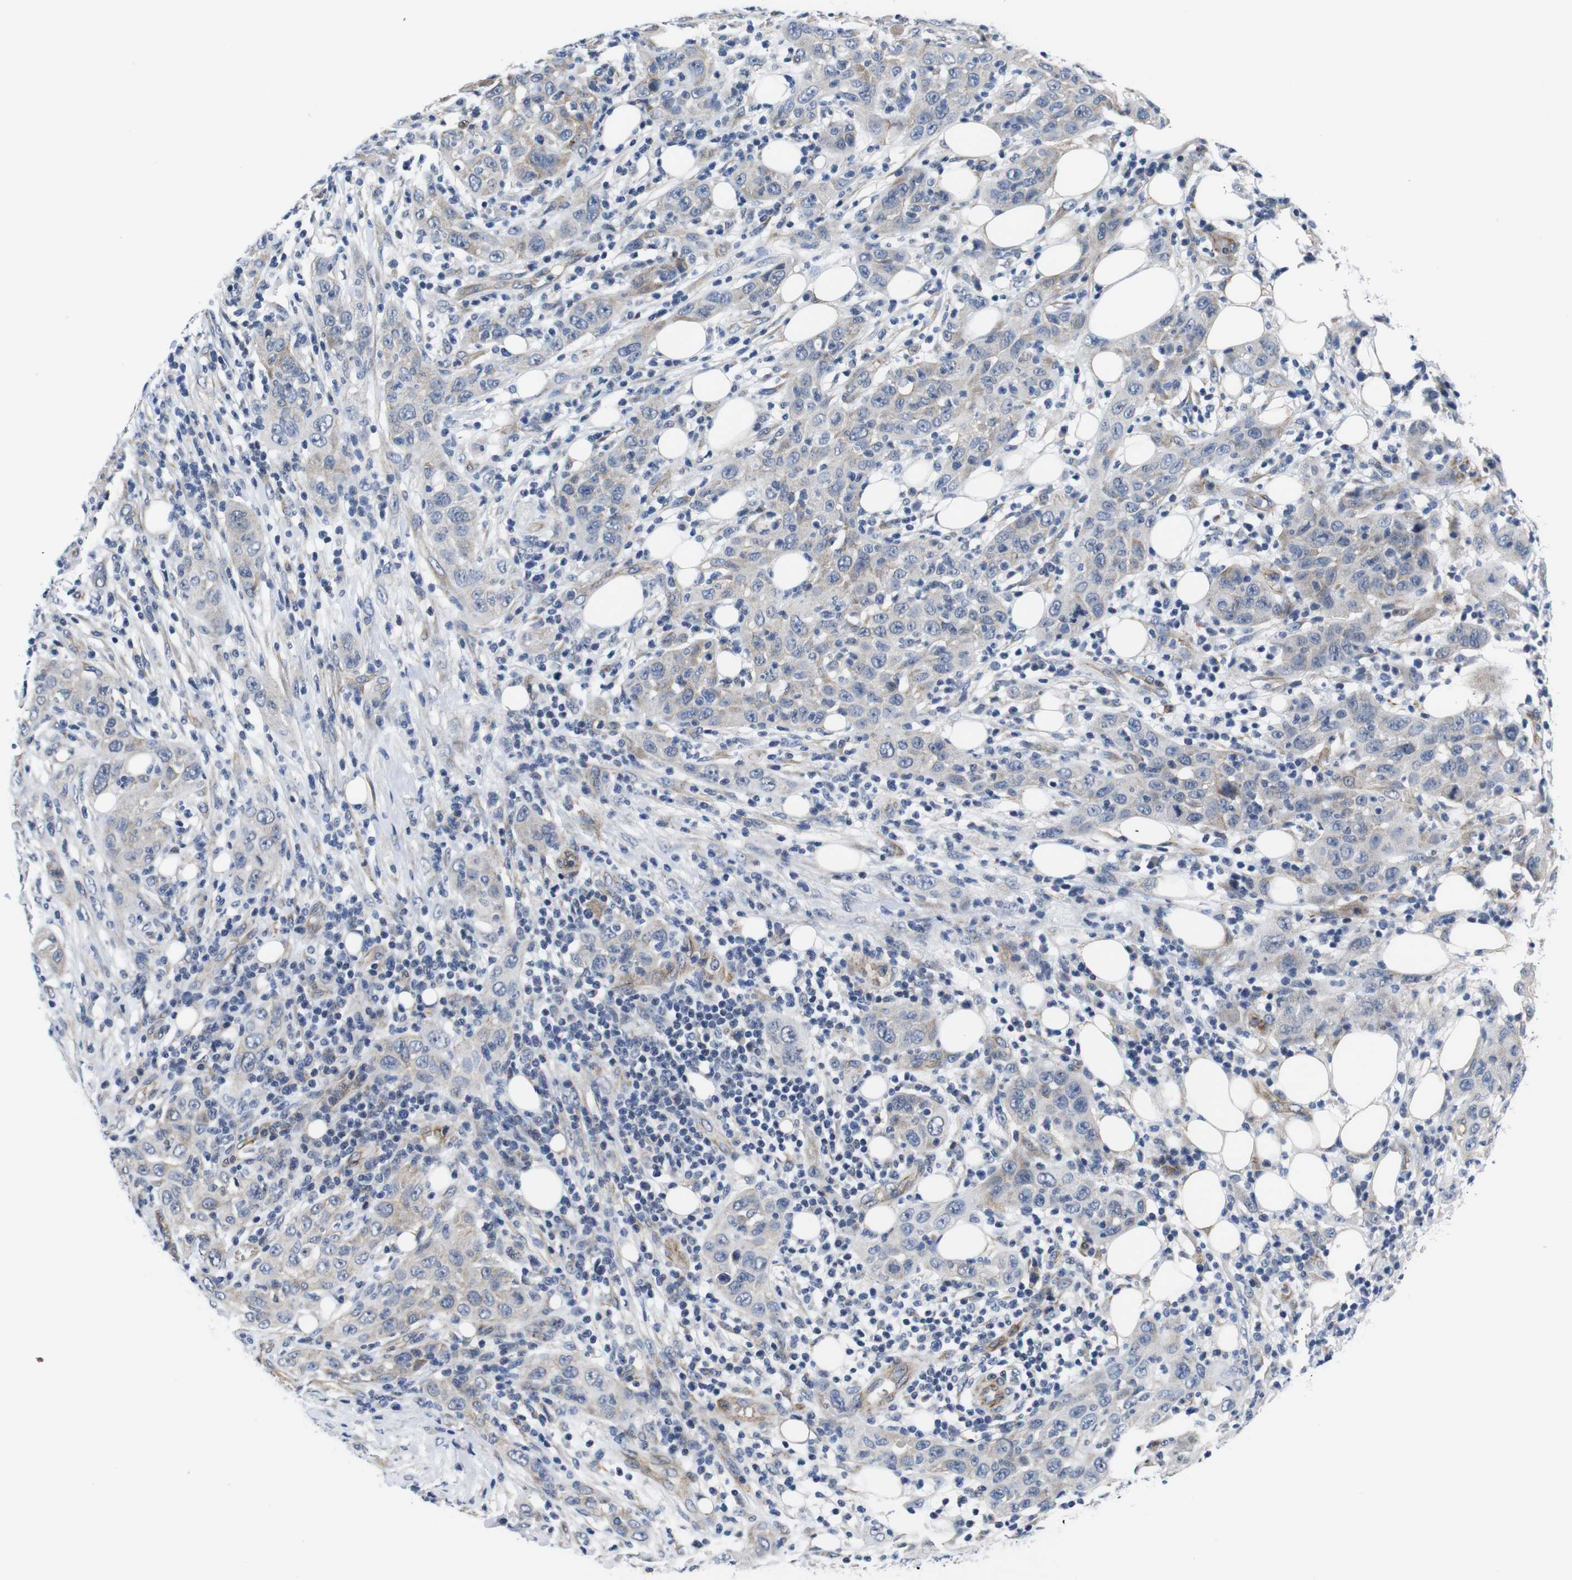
{"staining": {"intensity": "negative", "quantity": "none", "location": "none"}, "tissue": "skin cancer", "cell_type": "Tumor cells", "image_type": "cancer", "snomed": [{"axis": "morphology", "description": "Squamous cell carcinoma, NOS"}, {"axis": "topography", "description": "Skin"}], "caption": "Tumor cells show no significant positivity in skin squamous cell carcinoma. Nuclei are stained in blue.", "gene": "SOCS3", "patient": {"sex": "female", "age": 88}}